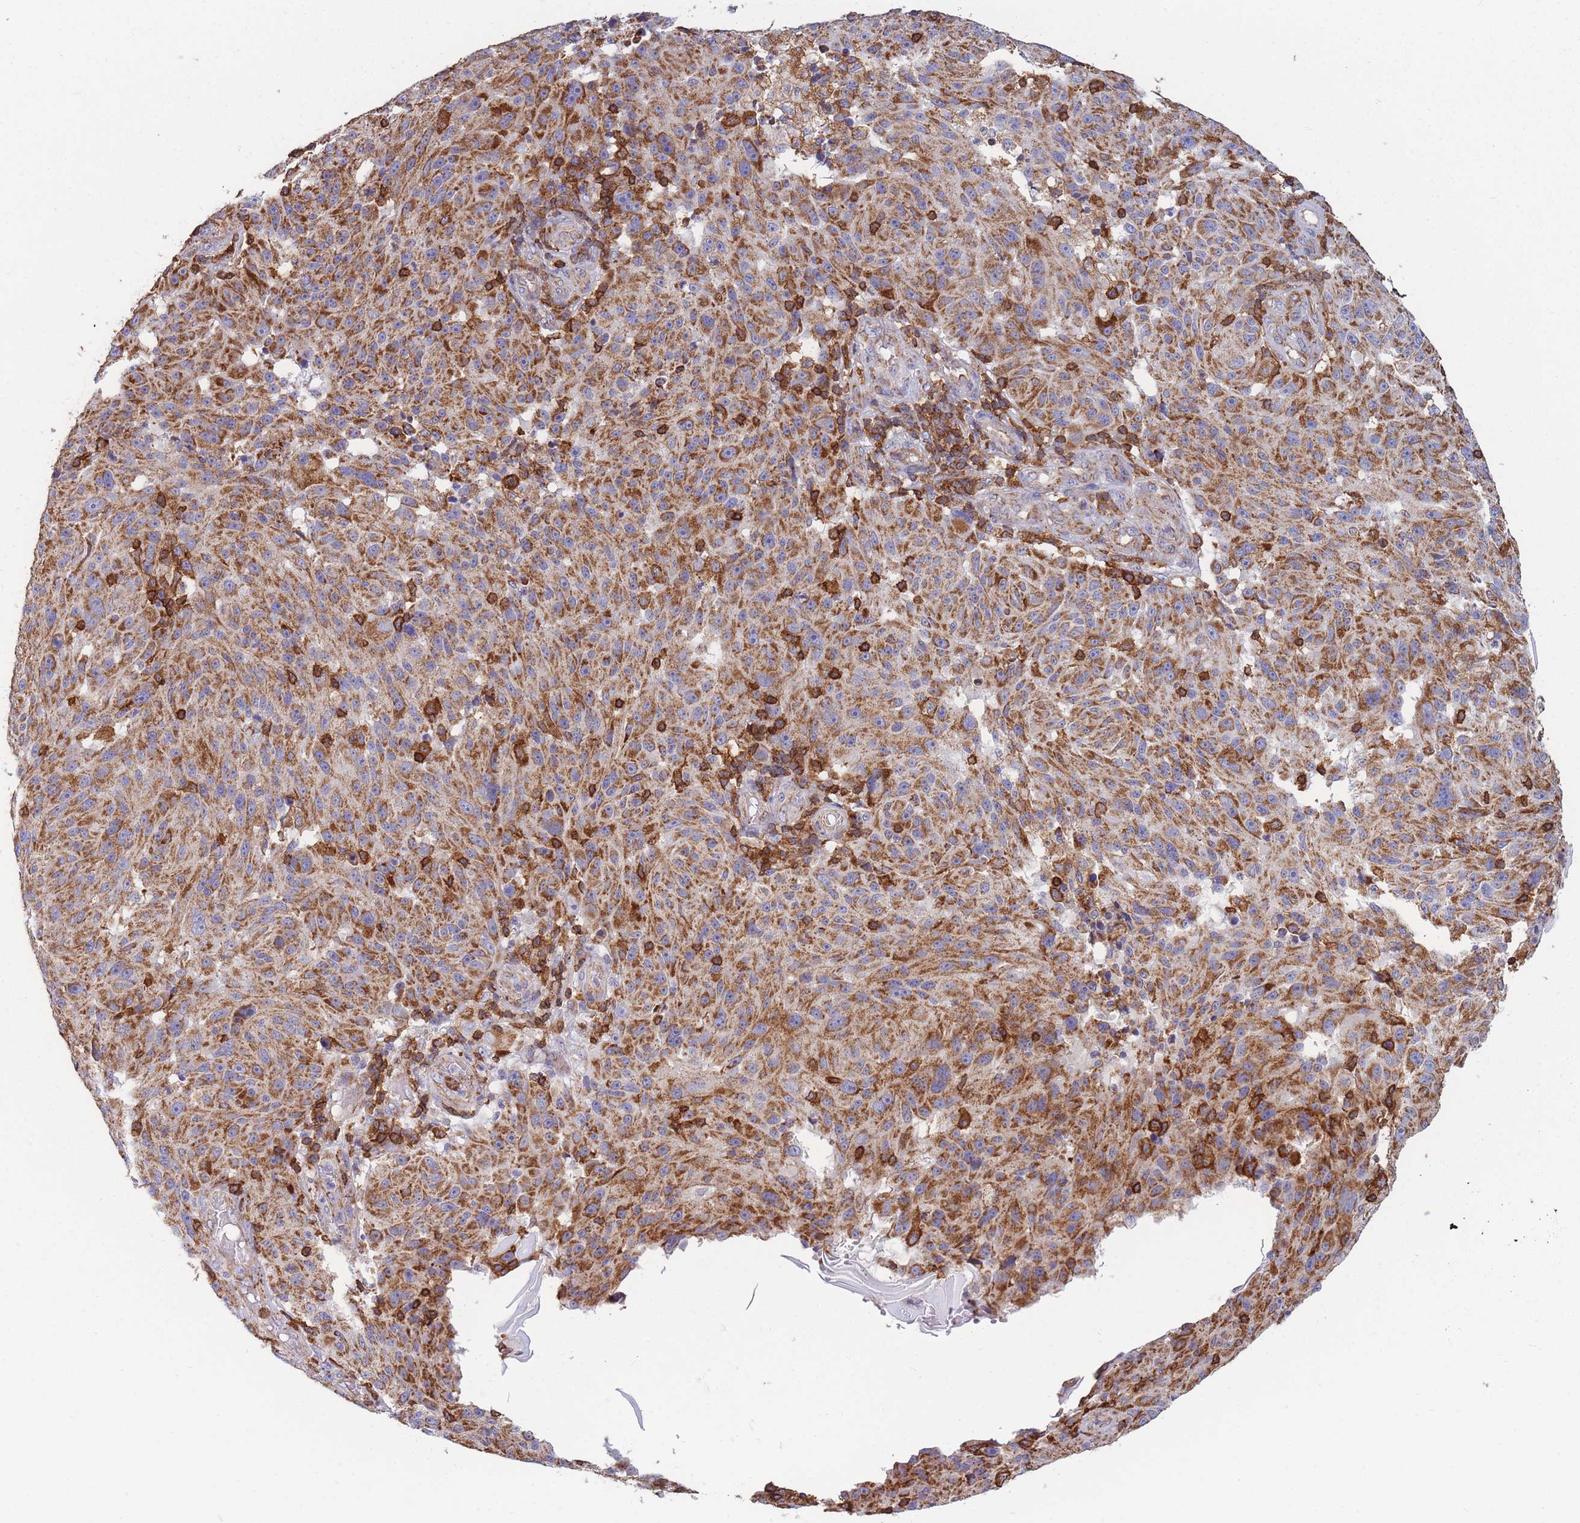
{"staining": {"intensity": "moderate", "quantity": ">75%", "location": "cytoplasmic/membranous"}, "tissue": "melanoma", "cell_type": "Tumor cells", "image_type": "cancer", "snomed": [{"axis": "morphology", "description": "Malignant melanoma, NOS"}, {"axis": "topography", "description": "Skin"}], "caption": "Melanoma tissue reveals moderate cytoplasmic/membranous expression in approximately >75% of tumor cells", "gene": "MRPL54", "patient": {"sex": "male", "age": 53}}